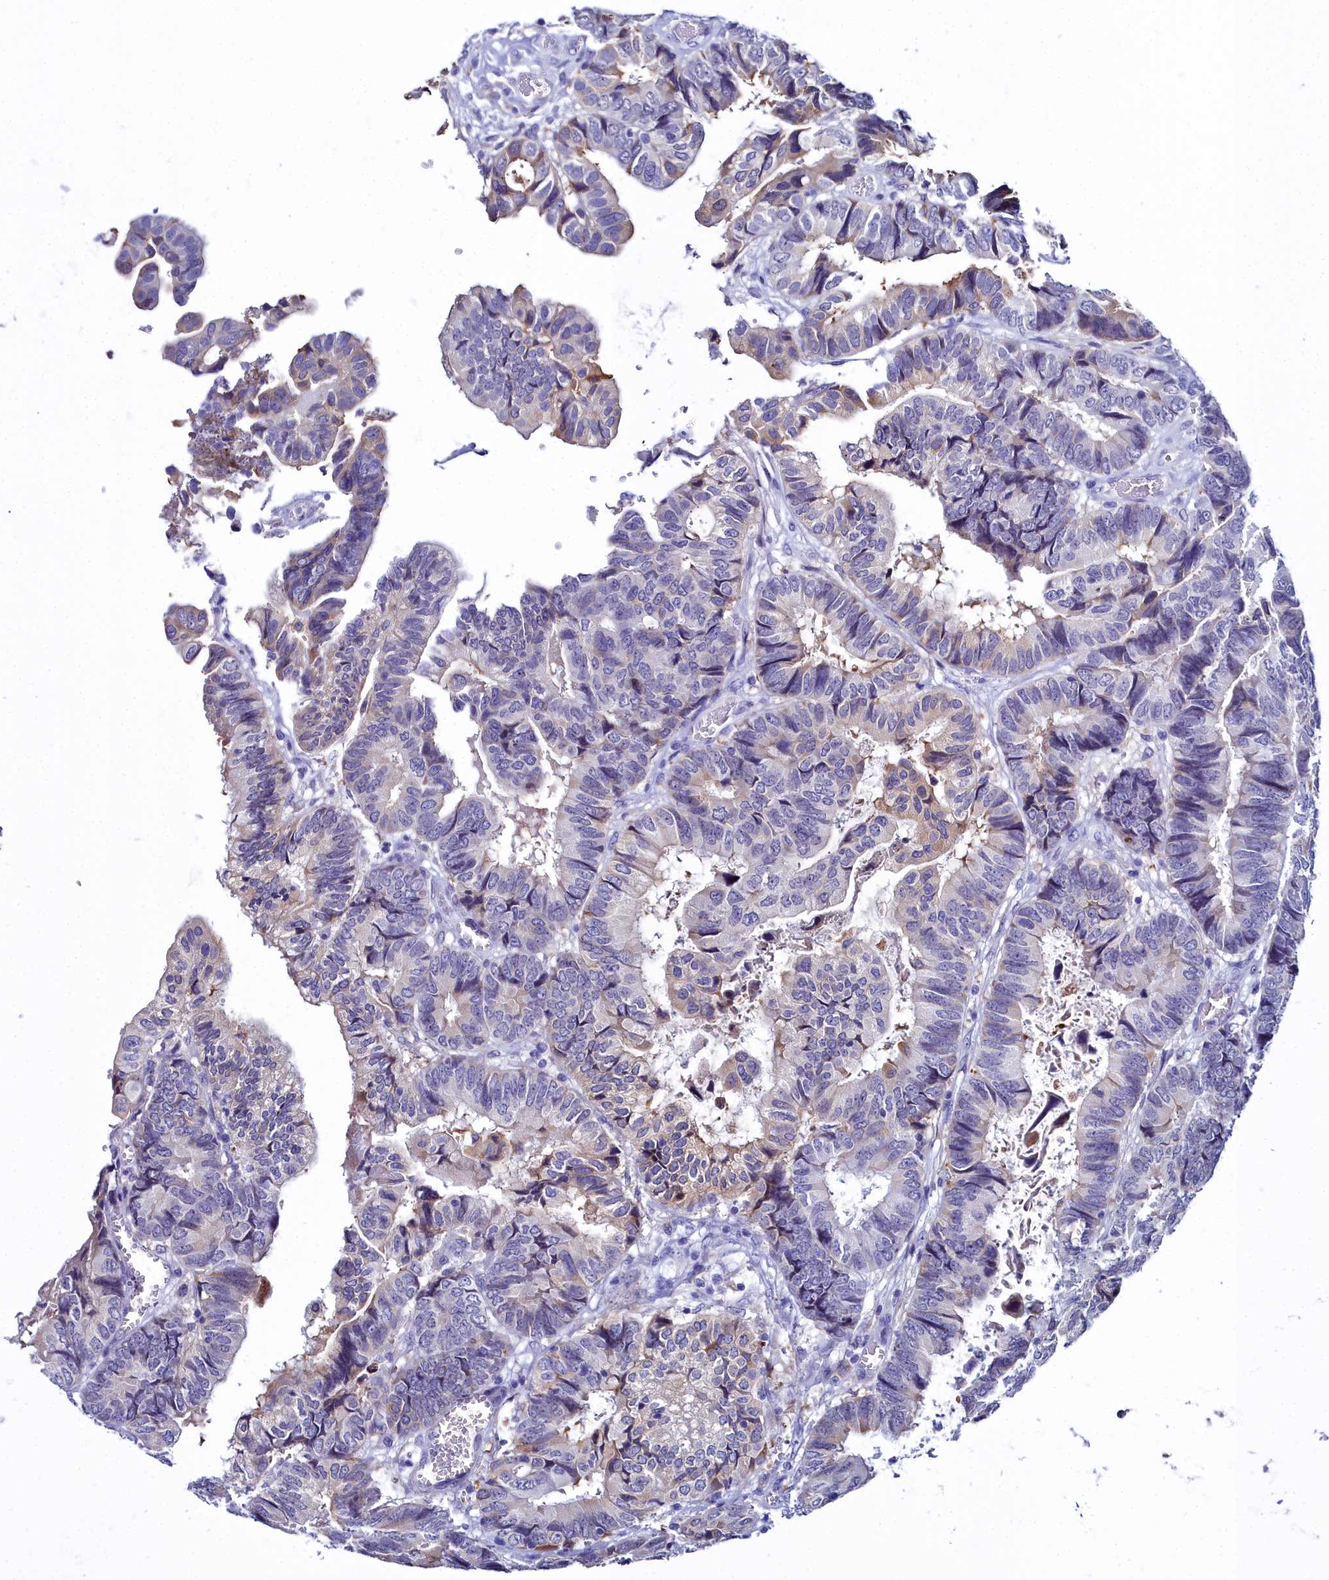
{"staining": {"intensity": "weak", "quantity": "<25%", "location": "cytoplasmic/membranous"}, "tissue": "colorectal cancer", "cell_type": "Tumor cells", "image_type": "cancer", "snomed": [{"axis": "morphology", "description": "Adenocarcinoma, NOS"}, {"axis": "topography", "description": "Colon"}], "caption": "Immunohistochemistry image of neoplastic tissue: human colorectal cancer stained with DAB displays no significant protein expression in tumor cells. Nuclei are stained in blue.", "gene": "ELAPOR2", "patient": {"sex": "male", "age": 85}}